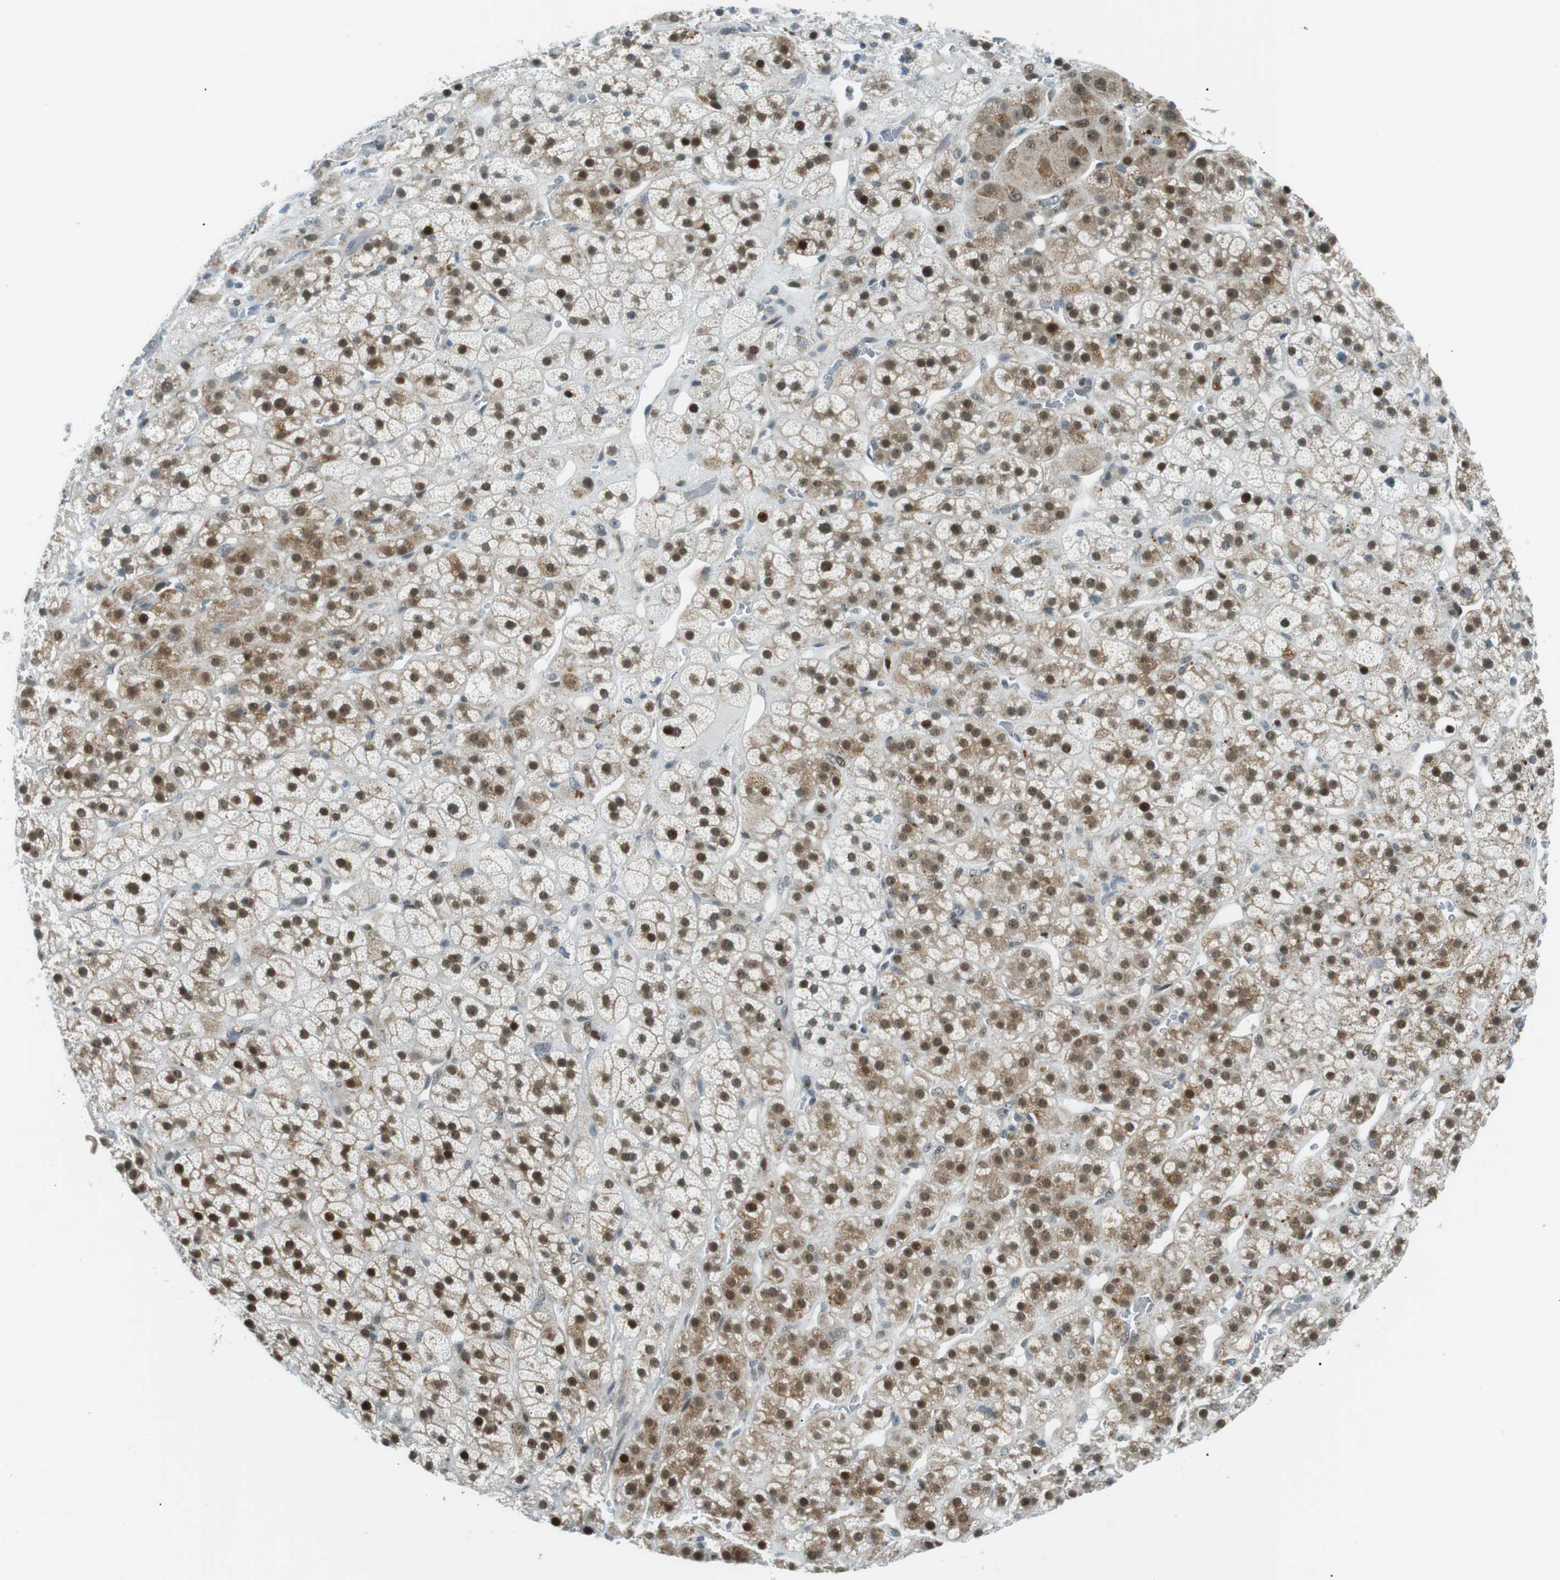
{"staining": {"intensity": "strong", "quantity": "25%-75%", "location": "cytoplasmic/membranous,nuclear"}, "tissue": "adrenal gland", "cell_type": "Glandular cells", "image_type": "normal", "snomed": [{"axis": "morphology", "description": "Normal tissue, NOS"}, {"axis": "topography", "description": "Adrenal gland"}], "caption": "Immunohistochemical staining of normal adrenal gland reveals 25%-75% levels of strong cytoplasmic/membranous,nuclear protein staining in approximately 25%-75% of glandular cells.", "gene": "PJA1", "patient": {"sex": "male", "age": 56}}